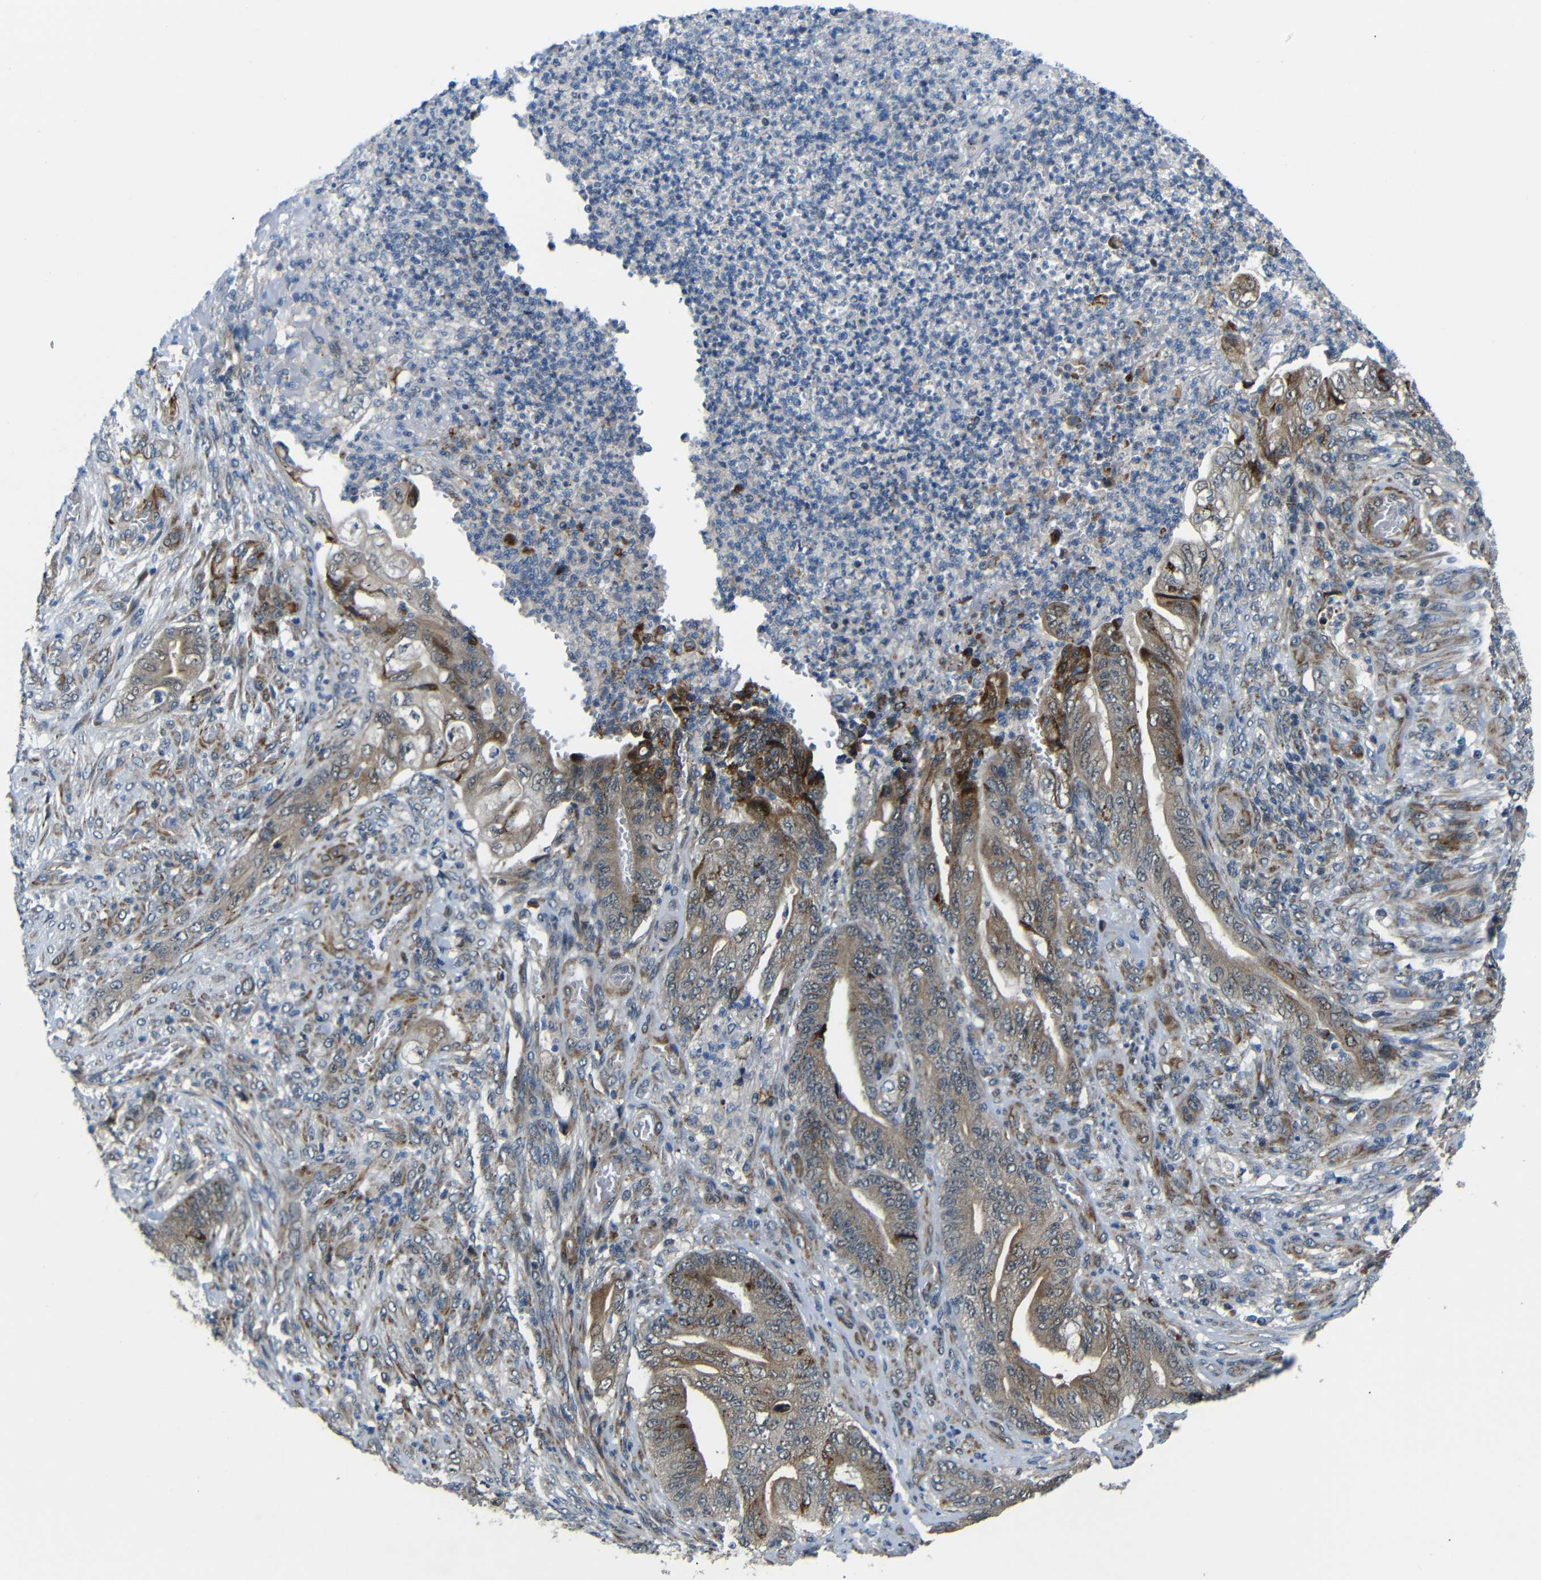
{"staining": {"intensity": "moderate", "quantity": ">75%", "location": "cytoplasmic/membranous"}, "tissue": "stomach cancer", "cell_type": "Tumor cells", "image_type": "cancer", "snomed": [{"axis": "morphology", "description": "Adenocarcinoma, NOS"}, {"axis": "topography", "description": "Stomach"}], "caption": "Stomach cancer tissue displays moderate cytoplasmic/membranous positivity in about >75% of tumor cells, visualized by immunohistochemistry. The staining was performed using DAB, with brown indicating positive protein expression. Nuclei are stained blue with hematoxylin.", "gene": "SYDE1", "patient": {"sex": "female", "age": 73}}